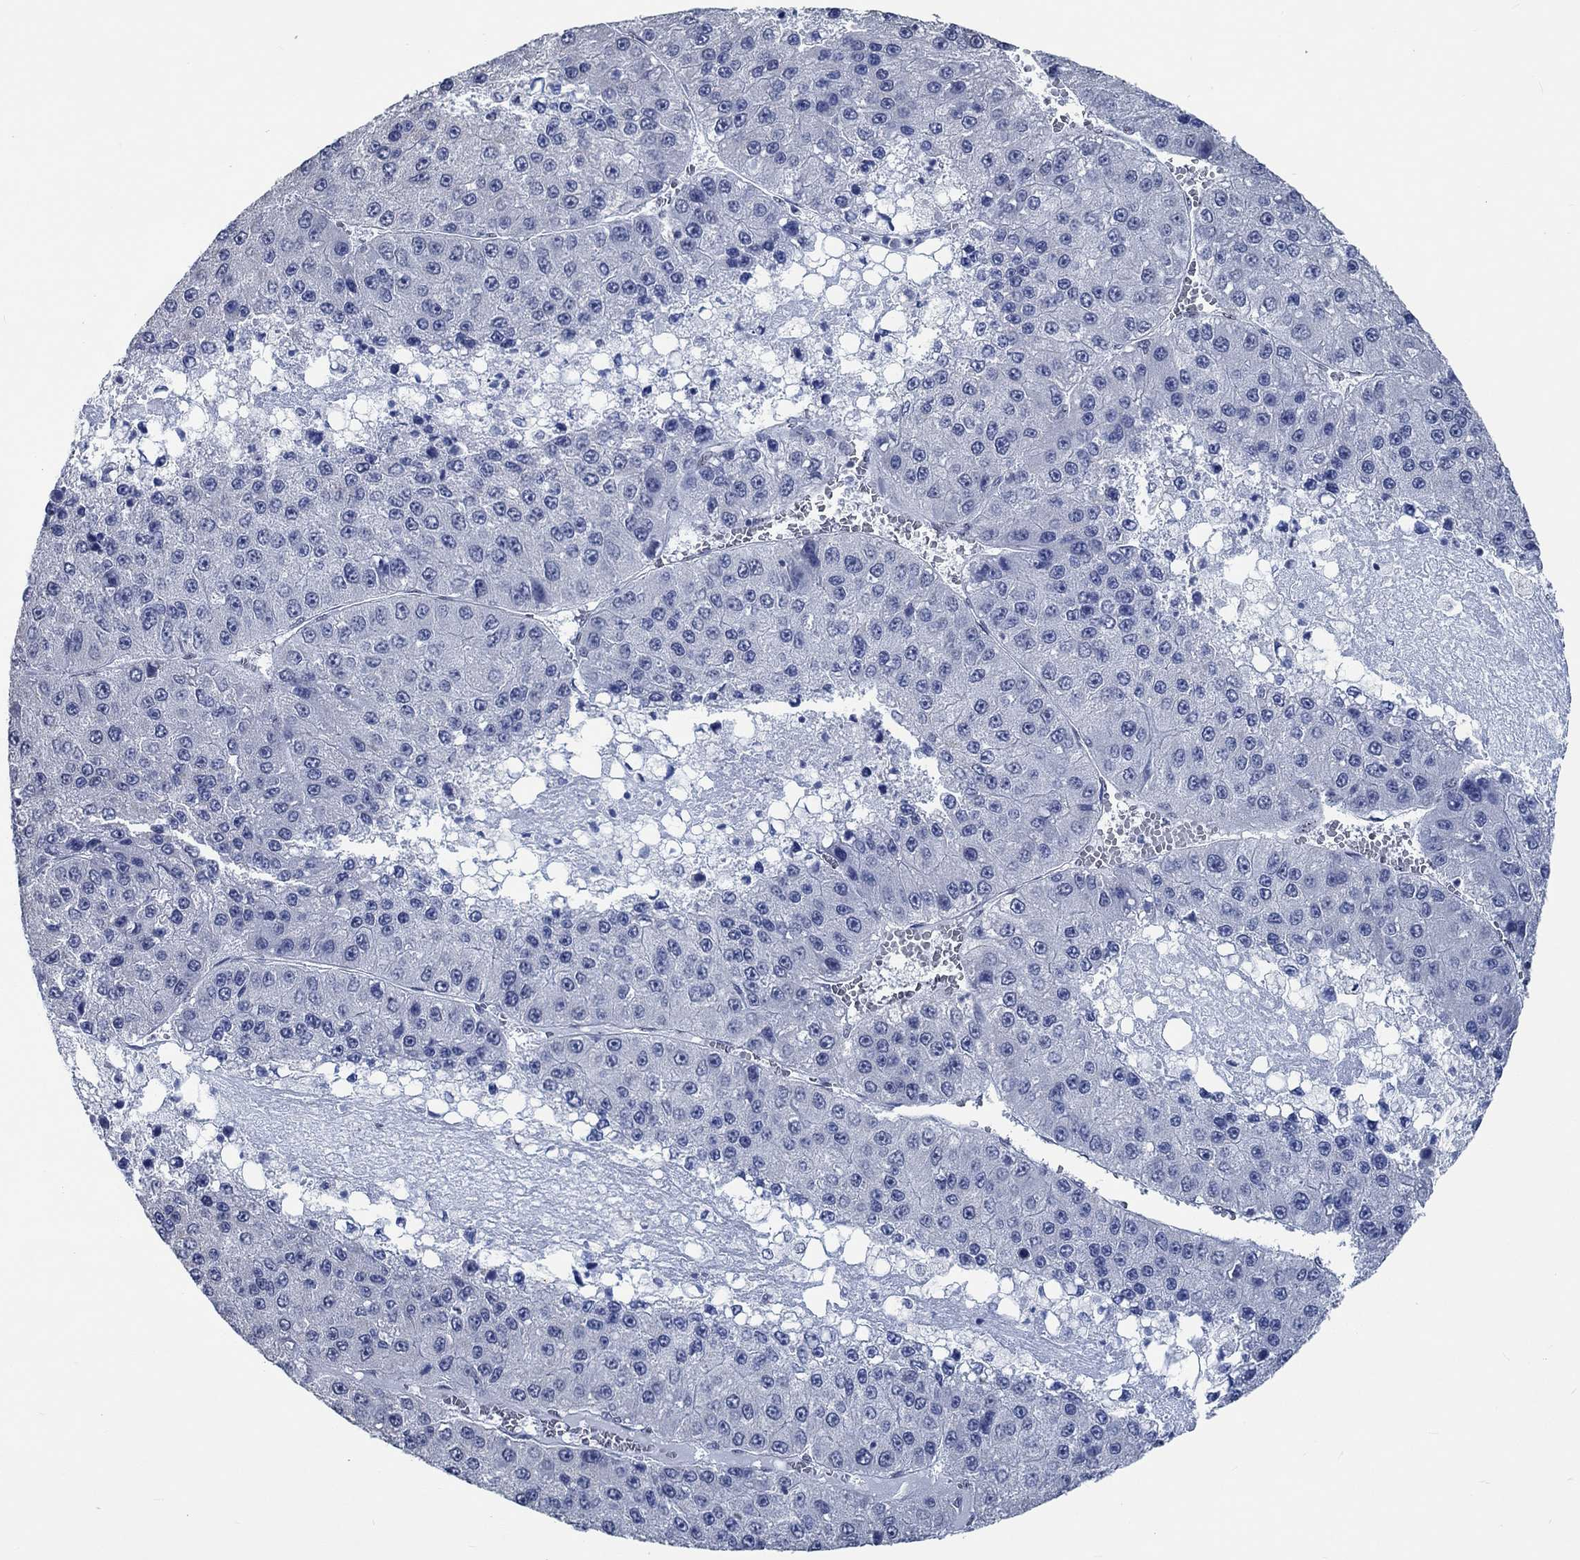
{"staining": {"intensity": "negative", "quantity": "none", "location": "none"}, "tissue": "liver cancer", "cell_type": "Tumor cells", "image_type": "cancer", "snomed": [{"axis": "morphology", "description": "Carcinoma, Hepatocellular, NOS"}, {"axis": "topography", "description": "Liver"}], "caption": "Protein analysis of liver cancer (hepatocellular carcinoma) displays no significant staining in tumor cells. (Brightfield microscopy of DAB immunohistochemistry (IHC) at high magnification).", "gene": "OBSCN", "patient": {"sex": "female", "age": 73}}